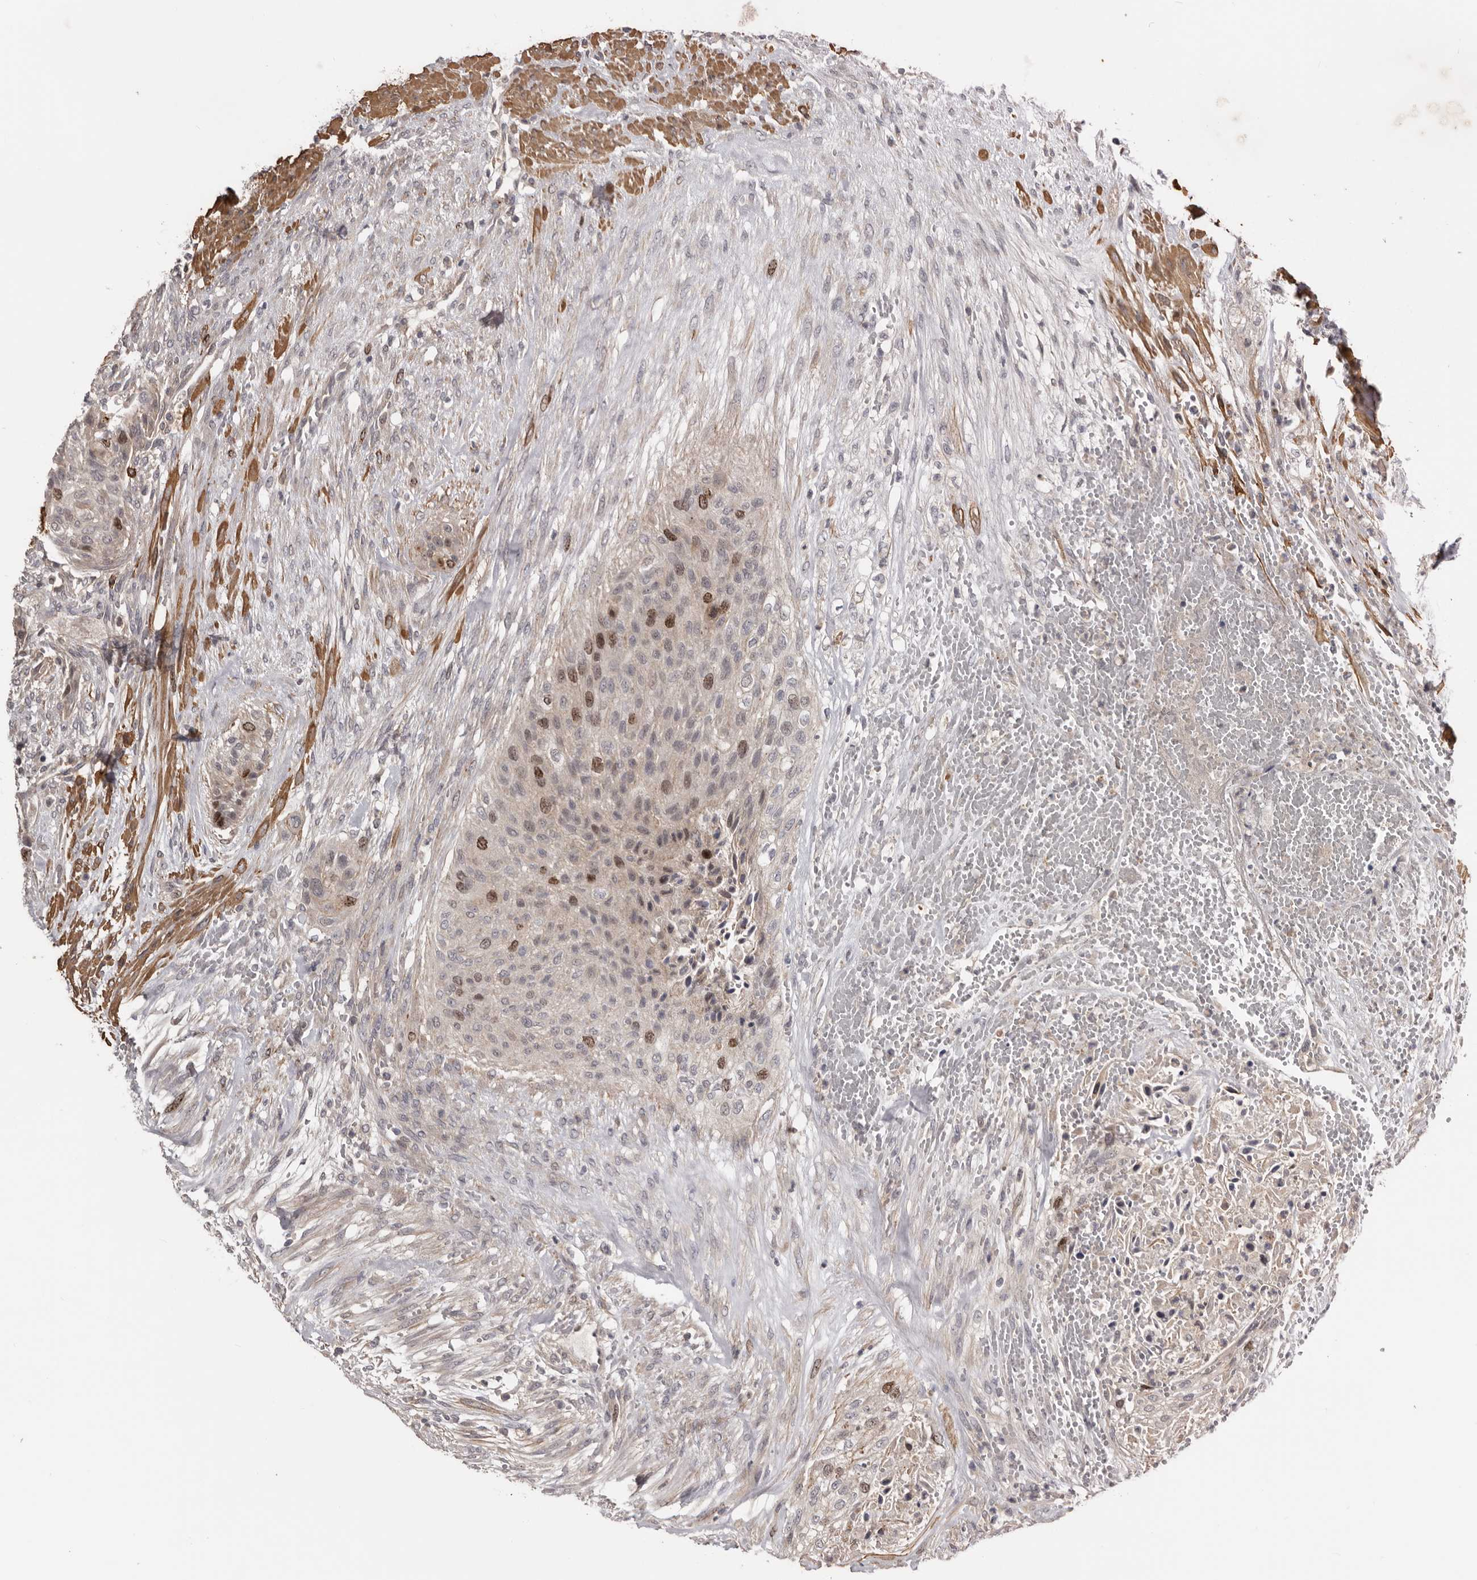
{"staining": {"intensity": "moderate", "quantity": "25%-75%", "location": "nuclear"}, "tissue": "urothelial cancer", "cell_type": "Tumor cells", "image_type": "cancer", "snomed": [{"axis": "morphology", "description": "Urothelial carcinoma, High grade"}, {"axis": "topography", "description": "Urinary bladder"}], "caption": "Moderate nuclear expression is identified in approximately 25%-75% of tumor cells in urothelial cancer.", "gene": "CDCA8", "patient": {"sex": "male", "age": 35}}